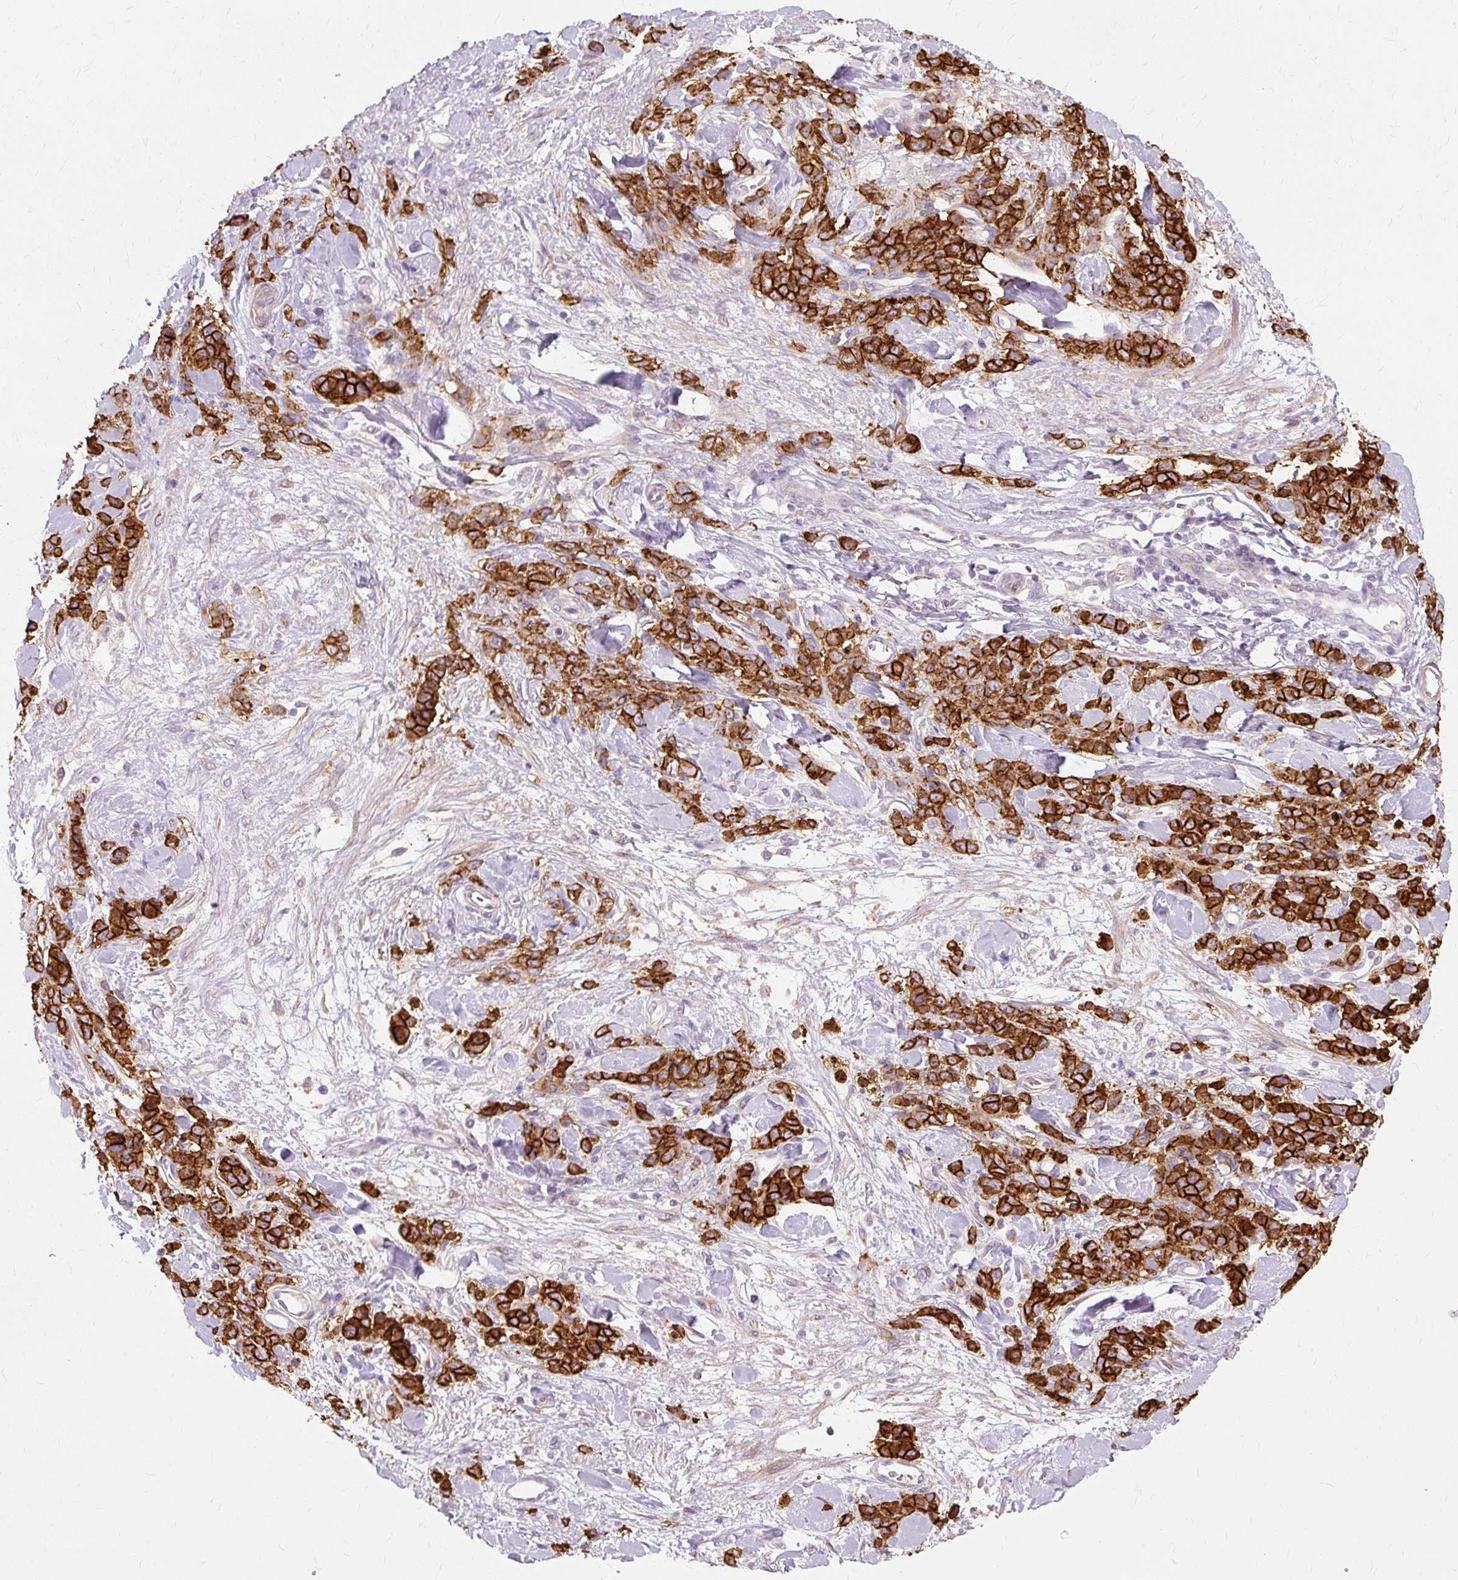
{"staining": {"intensity": "strong", "quantity": ">75%", "location": "cytoplasmic/membranous"}, "tissue": "stomach cancer", "cell_type": "Tumor cells", "image_type": "cancer", "snomed": [{"axis": "morphology", "description": "Normal tissue, NOS"}, {"axis": "morphology", "description": "Adenocarcinoma, NOS"}, {"axis": "topography", "description": "Stomach"}], "caption": "Protein expression by immunohistochemistry displays strong cytoplasmic/membranous expression in approximately >75% of tumor cells in stomach adenocarcinoma.", "gene": "TSPAN8", "patient": {"sex": "male", "age": 82}}